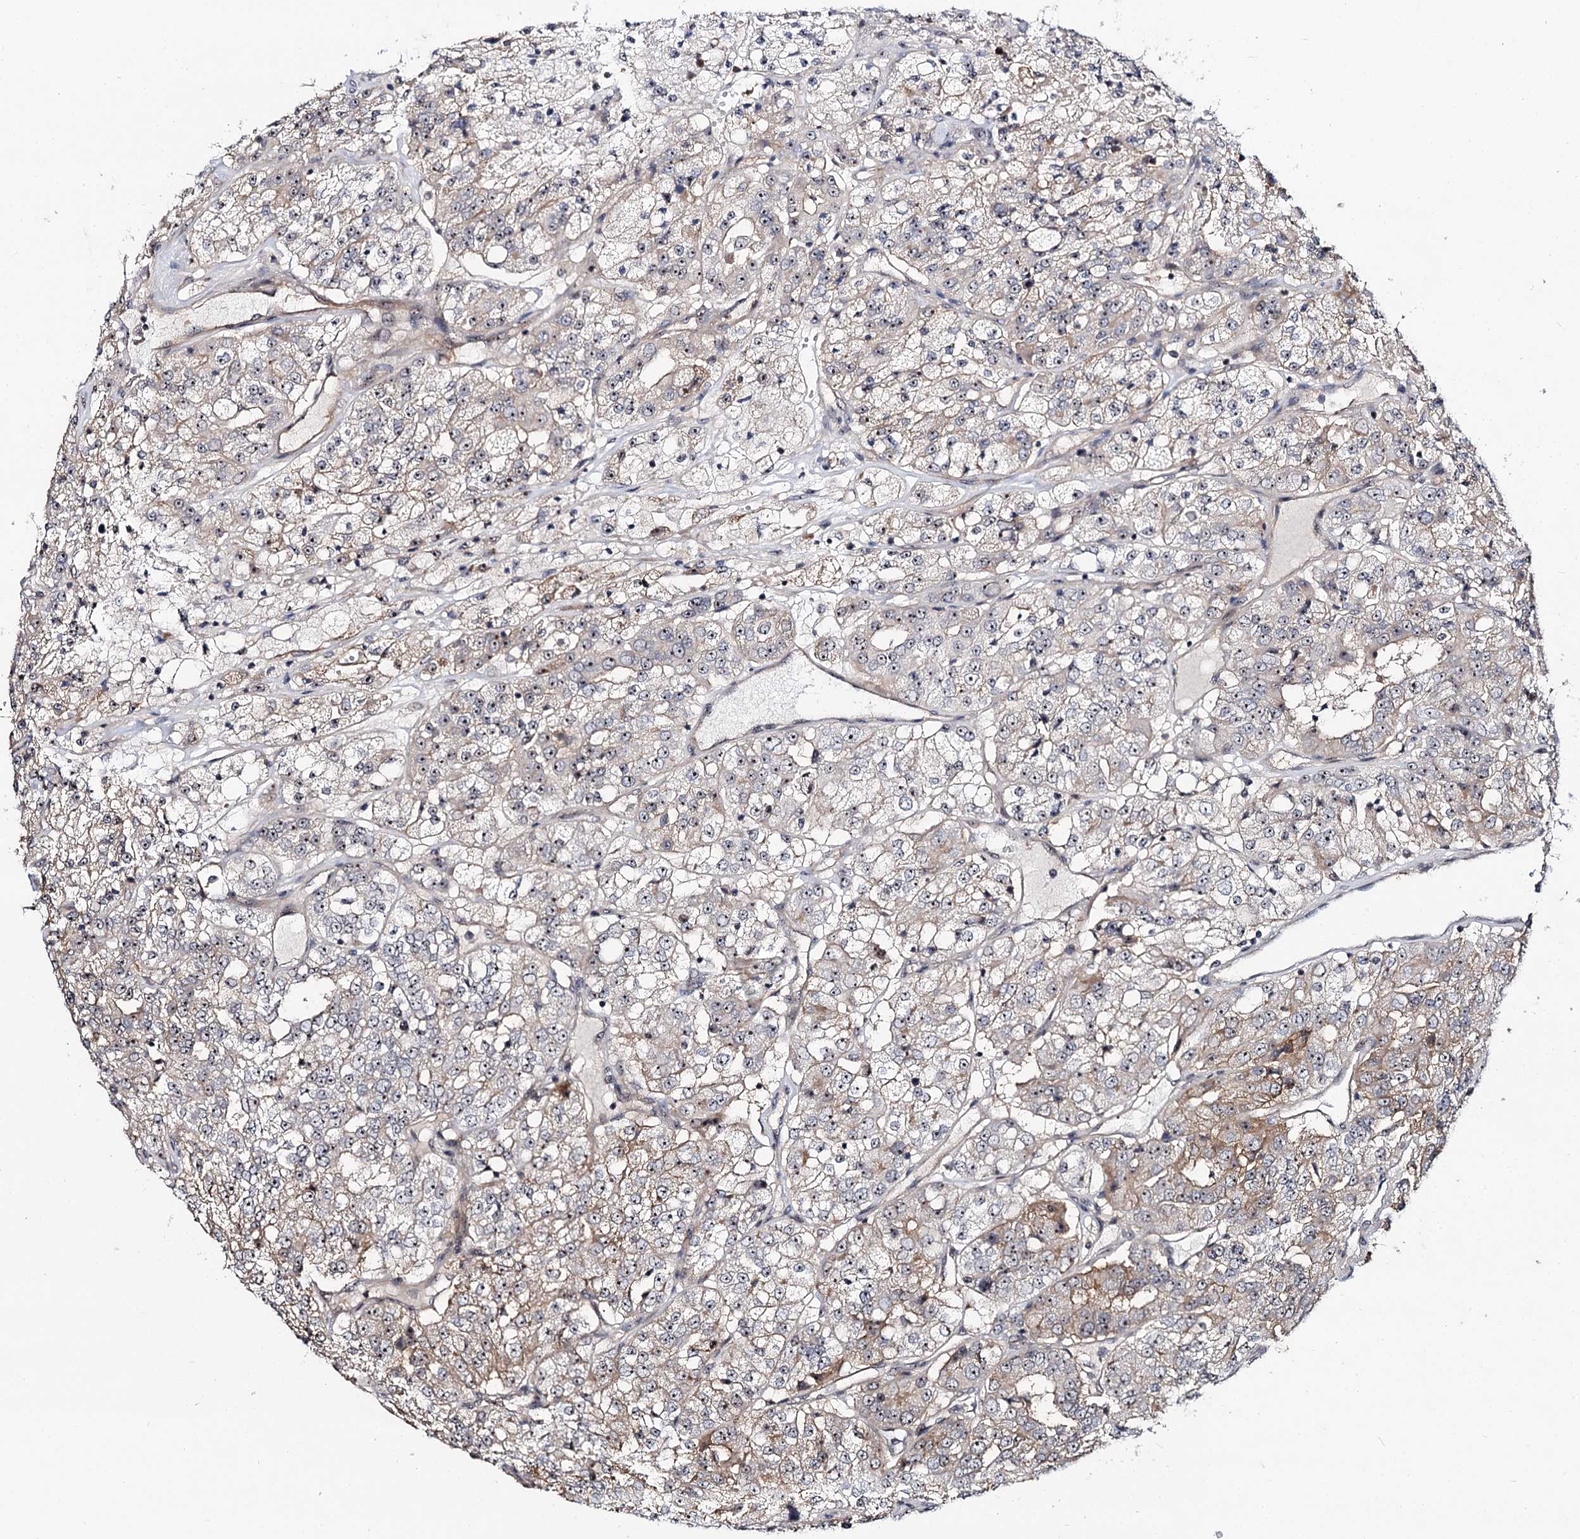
{"staining": {"intensity": "moderate", "quantity": "25%-75%", "location": "cytoplasmic/membranous,nuclear"}, "tissue": "renal cancer", "cell_type": "Tumor cells", "image_type": "cancer", "snomed": [{"axis": "morphology", "description": "Adenocarcinoma, NOS"}, {"axis": "topography", "description": "Kidney"}], "caption": "Human renal cancer stained with a protein marker reveals moderate staining in tumor cells.", "gene": "SUPT20H", "patient": {"sex": "female", "age": 63}}